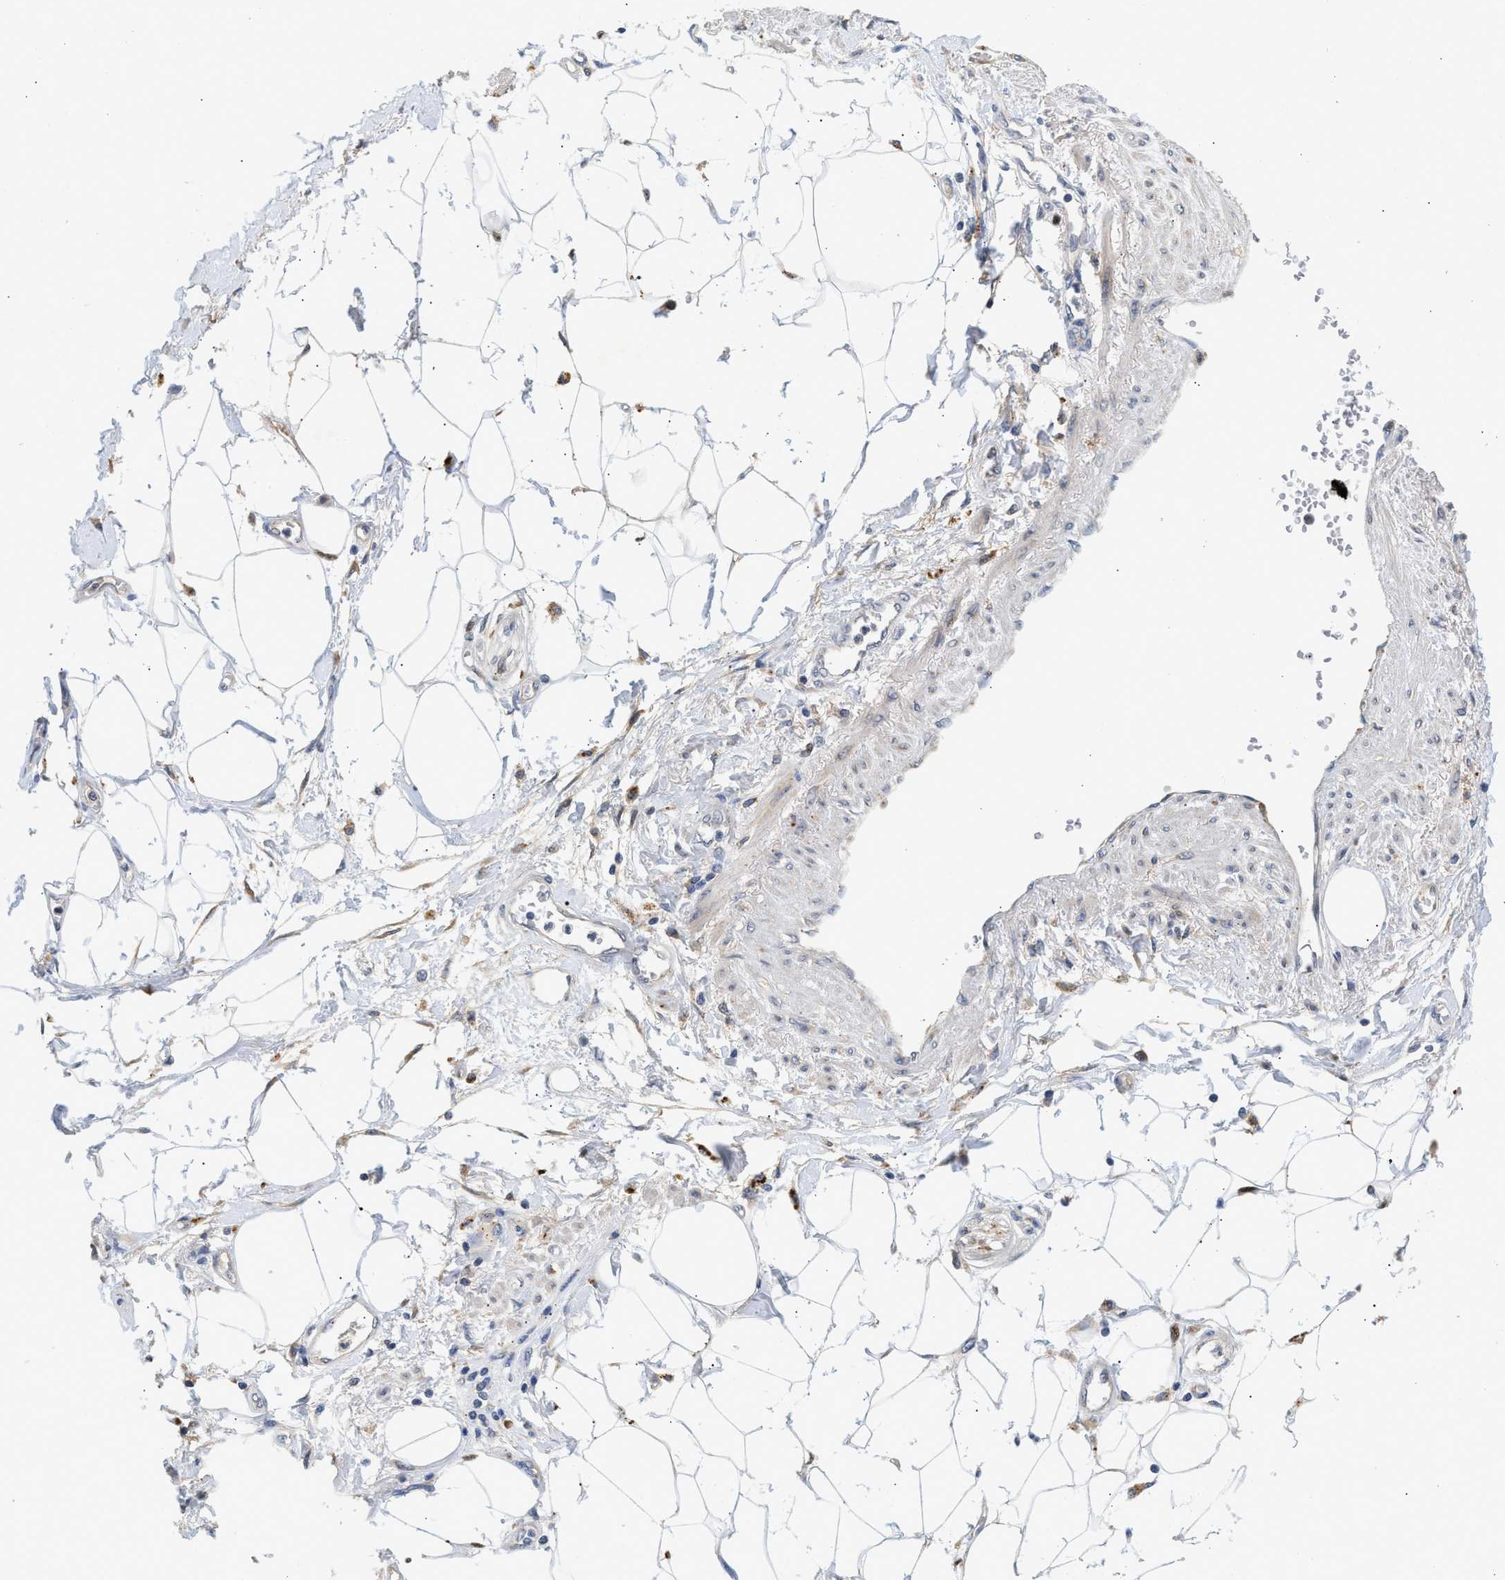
{"staining": {"intensity": "moderate", "quantity": "<25%", "location": "cytoplasmic/membranous"}, "tissue": "adipose tissue", "cell_type": "Adipocytes", "image_type": "normal", "snomed": [{"axis": "morphology", "description": "Normal tissue, NOS"}, {"axis": "morphology", "description": "Adenocarcinoma, NOS"}, {"axis": "topography", "description": "Duodenum"}, {"axis": "topography", "description": "Peripheral nerve tissue"}], "caption": "DAB immunohistochemical staining of normal human adipose tissue reveals moderate cytoplasmic/membranous protein expression in approximately <25% of adipocytes. (brown staining indicates protein expression, while blue staining denotes nuclei).", "gene": "PPM1L", "patient": {"sex": "female", "age": 60}}